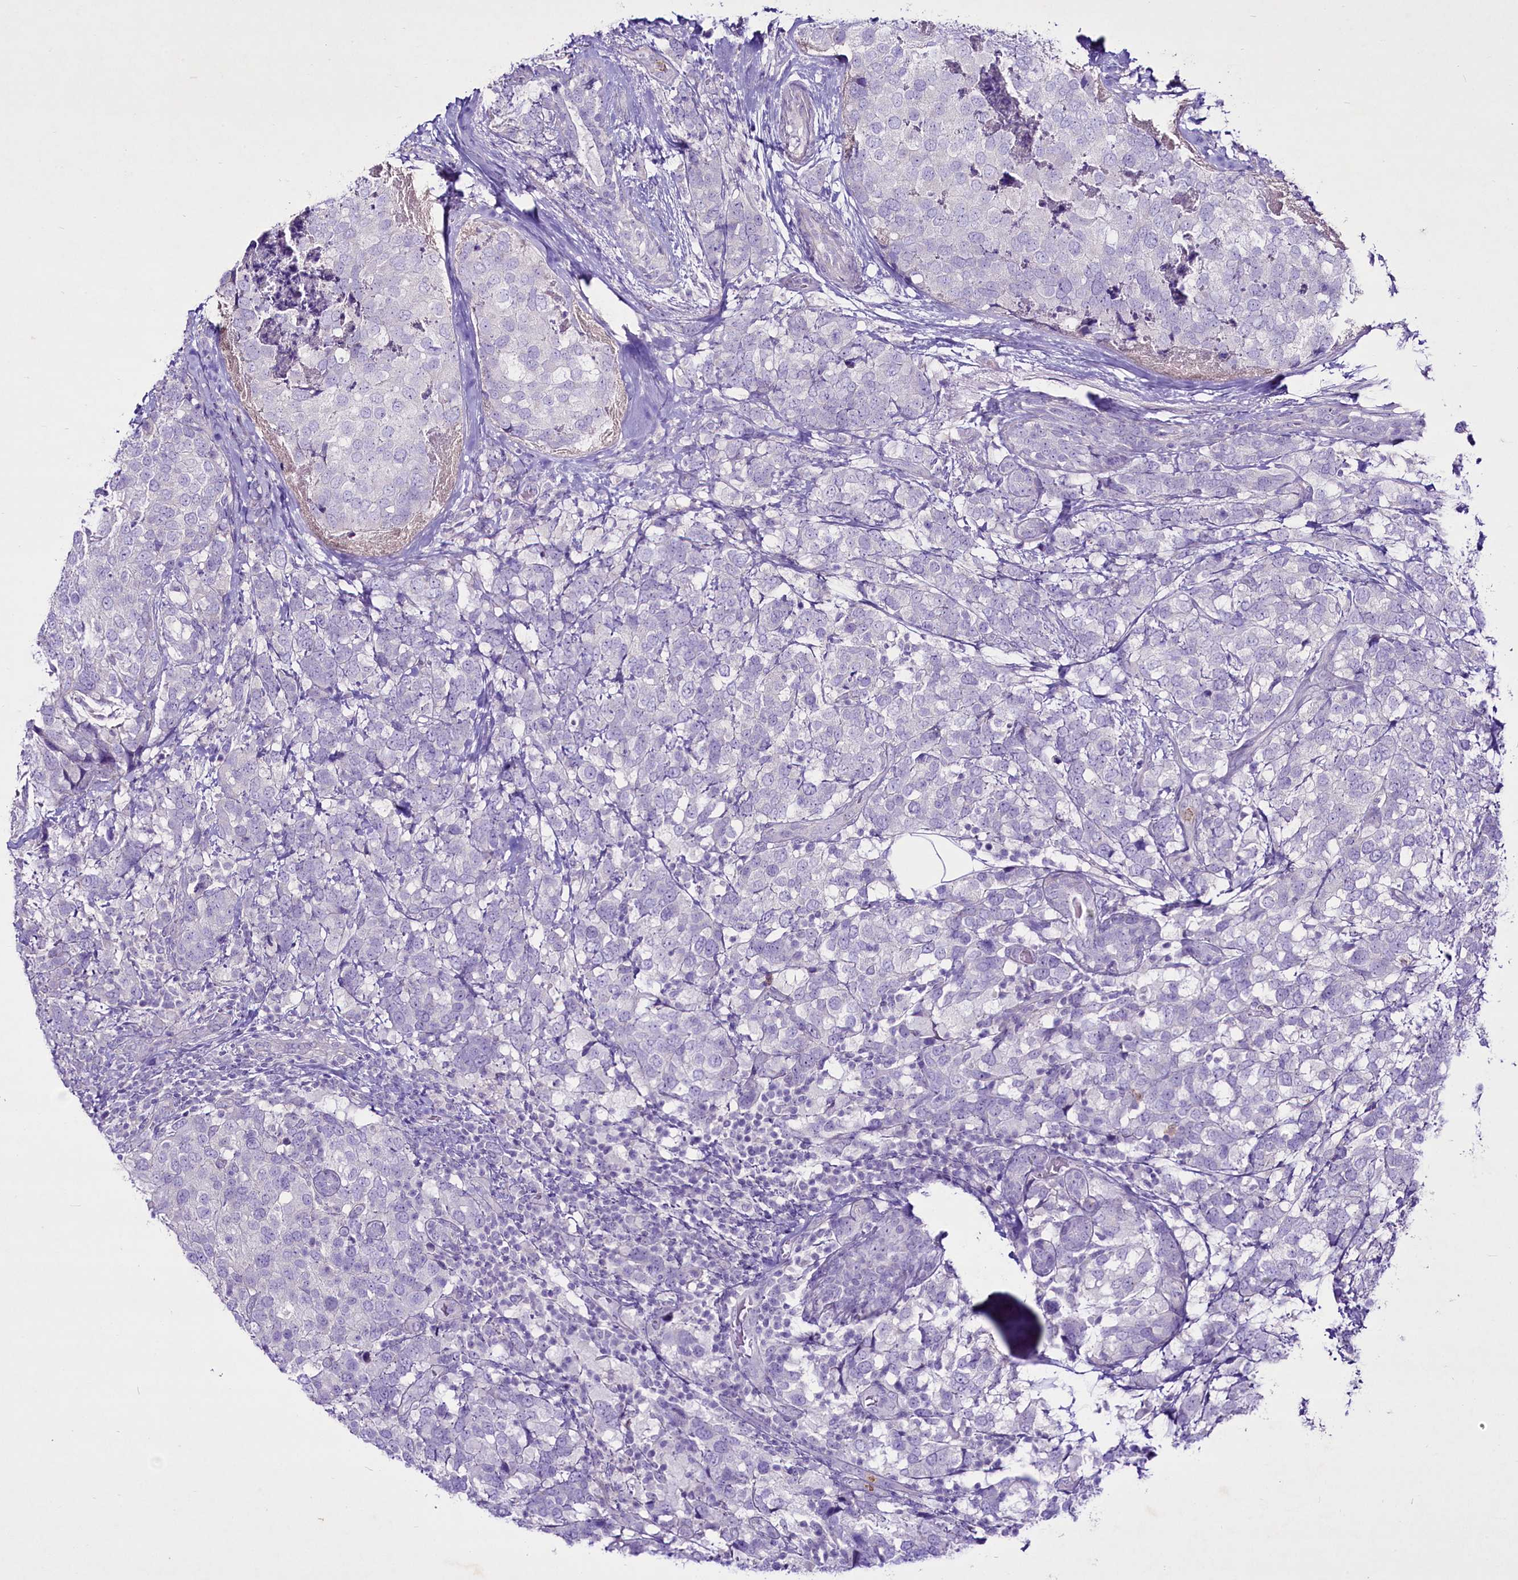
{"staining": {"intensity": "negative", "quantity": "none", "location": "none"}, "tissue": "breast cancer", "cell_type": "Tumor cells", "image_type": "cancer", "snomed": [{"axis": "morphology", "description": "Lobular carcinoma"}, {"axis": "topography", "description": "Breast"}], "caption": "Tumor cells are negative for protein expression in human lobular carcinoma (breast).", "gene": "FAM209B", "patient": {"sex": "female", "age": 59}}